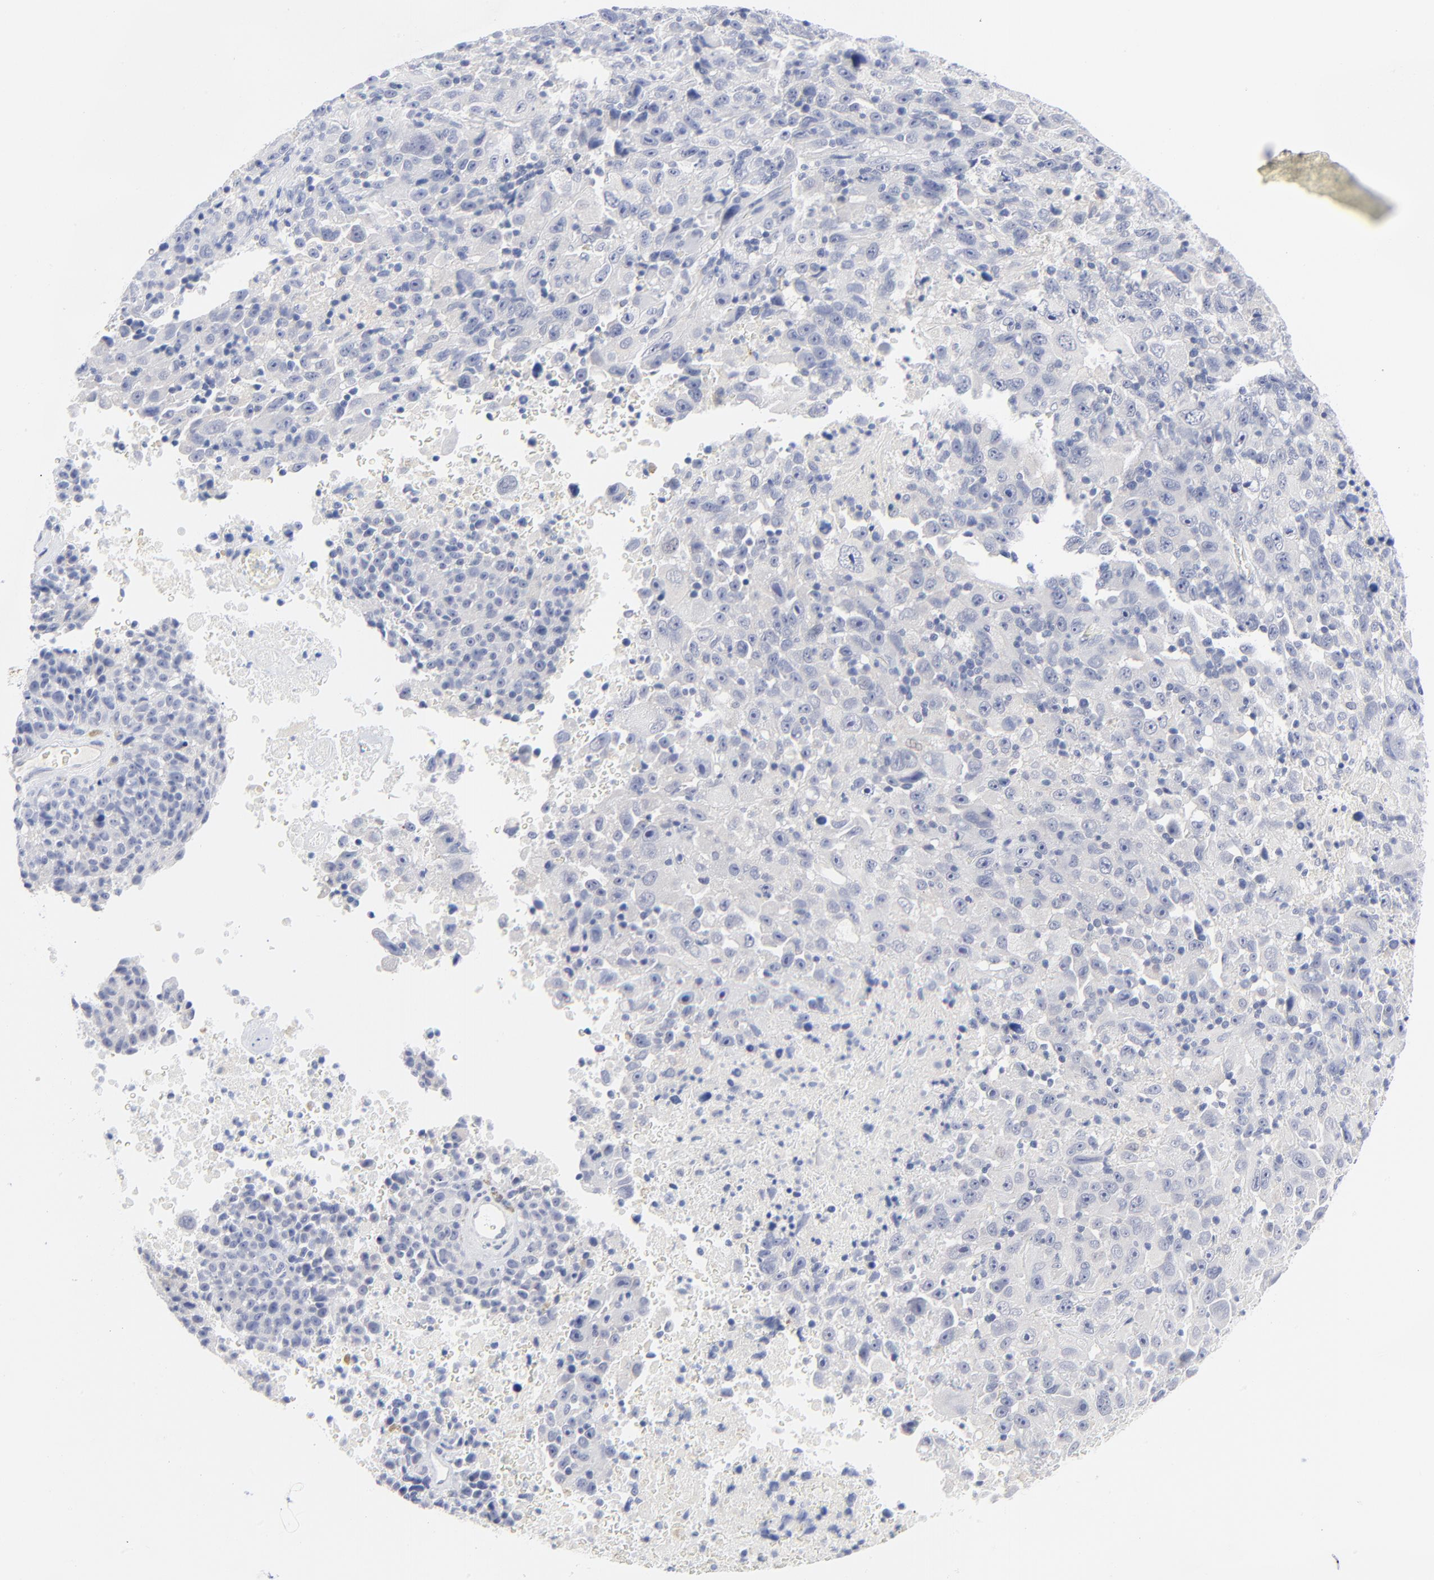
{"staining": {"intensity": "negative", "quantity": "none", "location": "none"}, "tissue": "melanoma", "cell_type": "Tumor cells", "image_type": "cancer", "snomed": [{"axis": "morphology", "description": "Malignant melanoma, Metastatic site"}, {"axis": "topography", "description": "Cerebral cortex"}], "caption": "This is an IHC histopathology image of malignant melanoma (metastatic site). There is no staining in tumor cells.", "gene": "CLEC4G", "patient": {"sex": "female", "age": 52}}